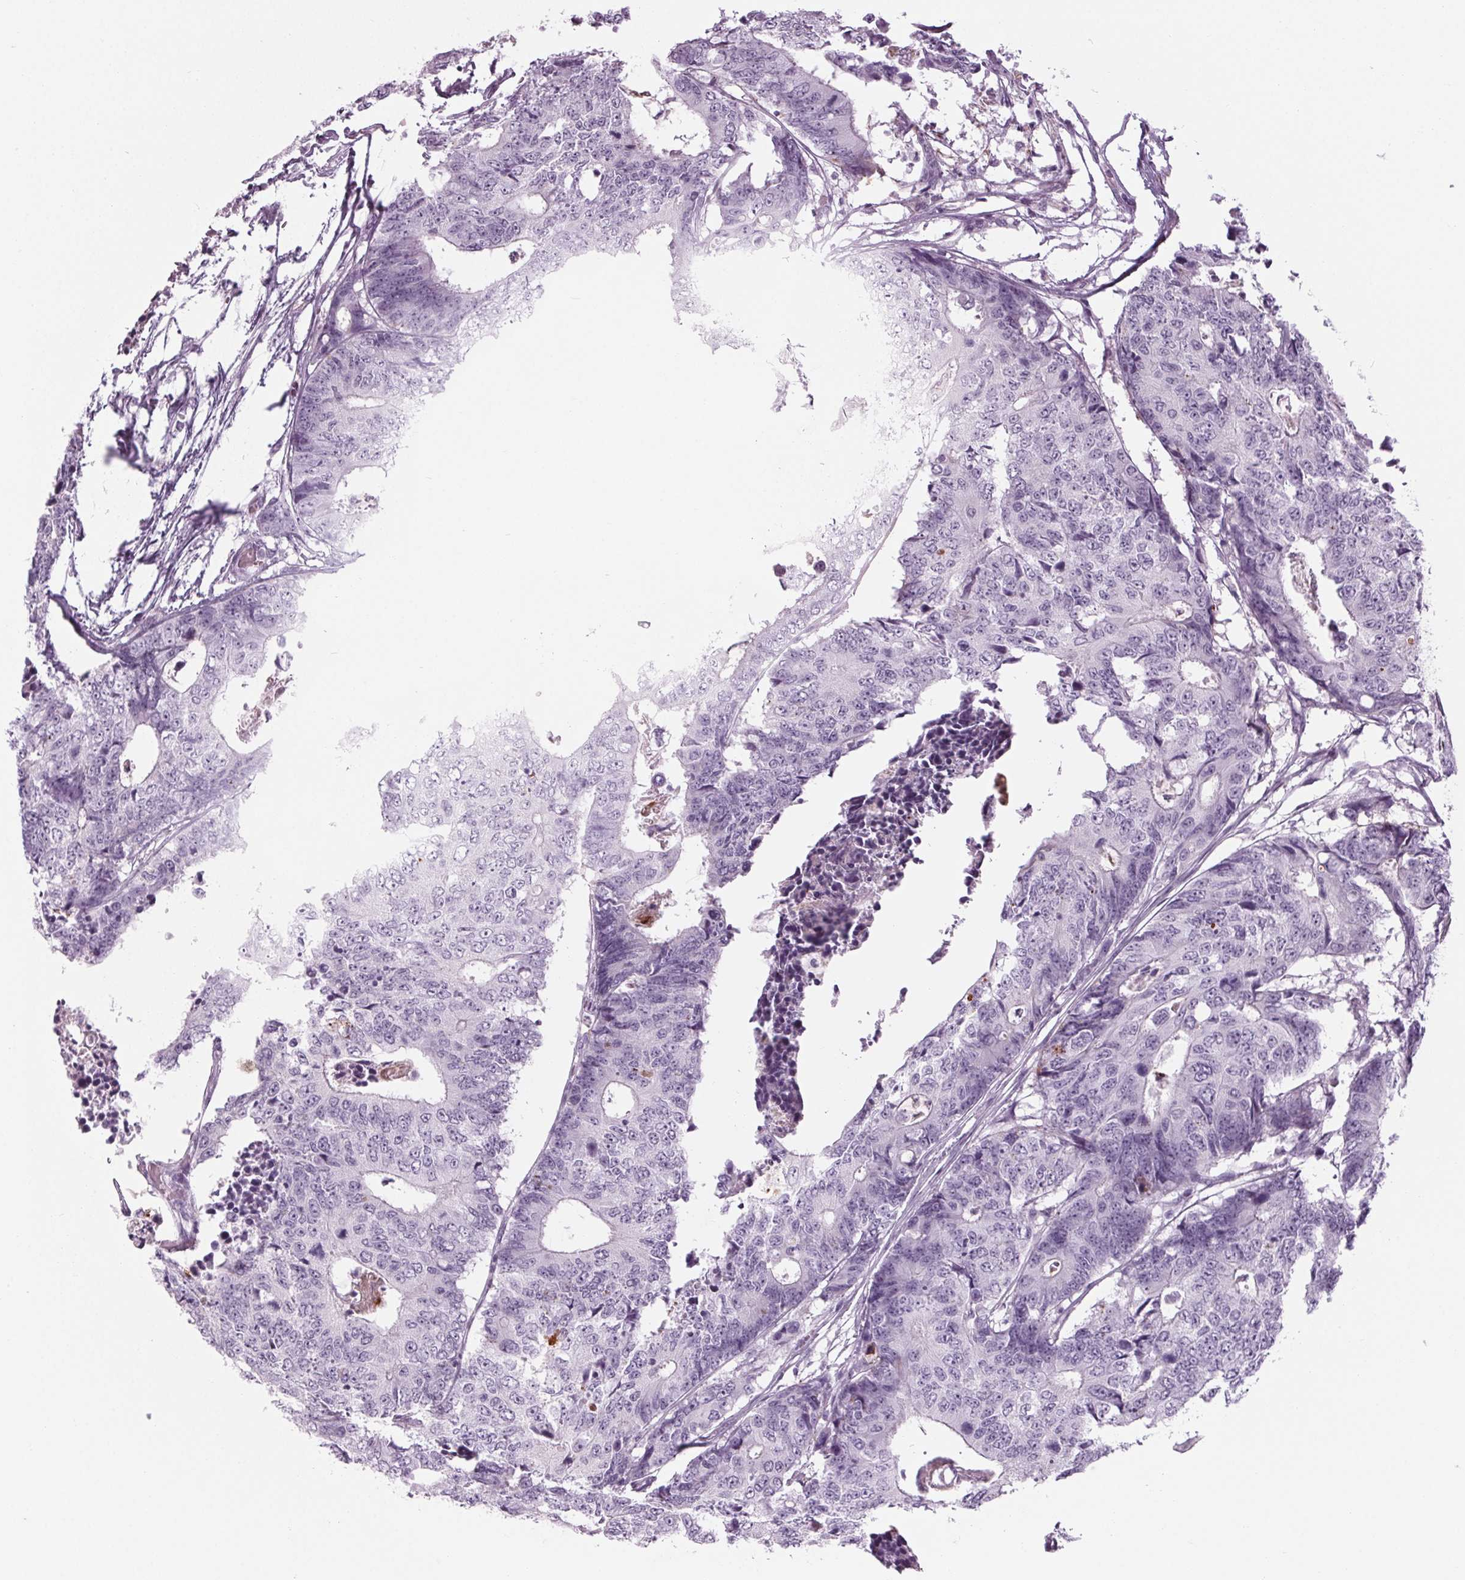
{"staining": {"intensity": "negative", "quantity": "none", "location": "none"}, "tissue": "colorectal cancer", "cell_type": "Tumor cells", "image_type": "cancer", "snomed": [{"axis": "morphology", "description": "Adenocarcinoma, NOS"}, {"axis": "topography", "description": "Colon"}], "caption": "Protein analysis of colorectal cancer (adenocarcinoma) reveals no significant positivity in tumor cells. Nuclei are stained in blue.", "gene": "CYP3A43", "patient": {"sex": "female", "age": 48}}